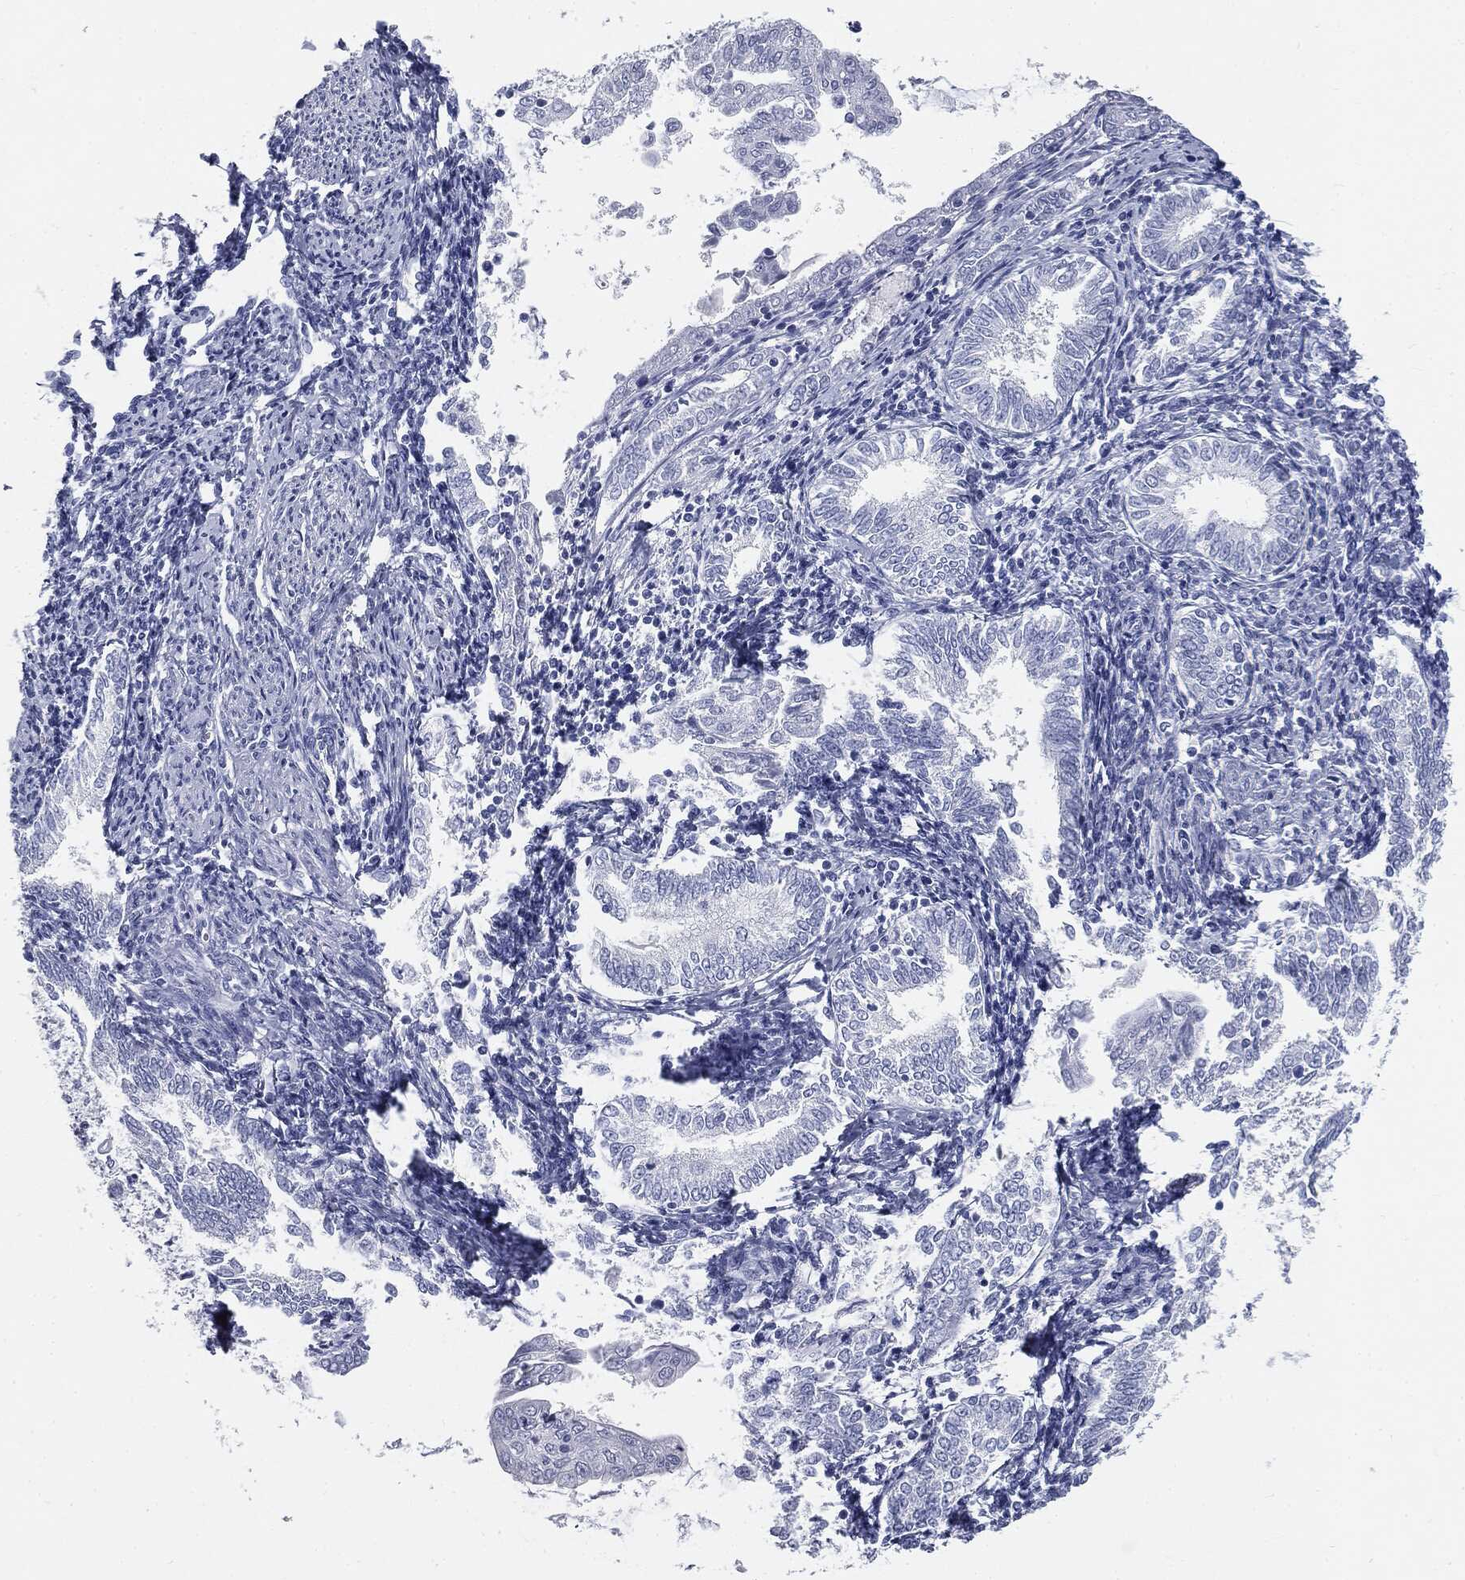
{"staining": {"intensity": "negative", "quantity": "none", "location": "none"}, "tissue": "endometrial cancer", "cell_type": "Tumor cells", "image_type": "cancer", "snomed": [{"axis": "morphology", "description": "Adenocarcinoma, NOS"}, {"axis": "topography", "description": "Endometrium"}], "caption": "The micrograph shows no significant positivity in tumor cells of endometrial cancer (adenocarcinoma). (Brightfield microscopy of DAB (3,3'-diaminobenzidine) immunohistochemistry (IHC) at high magnification).", "gene": "CUZD1", "patient": {"sex": "female", "age": 56}}